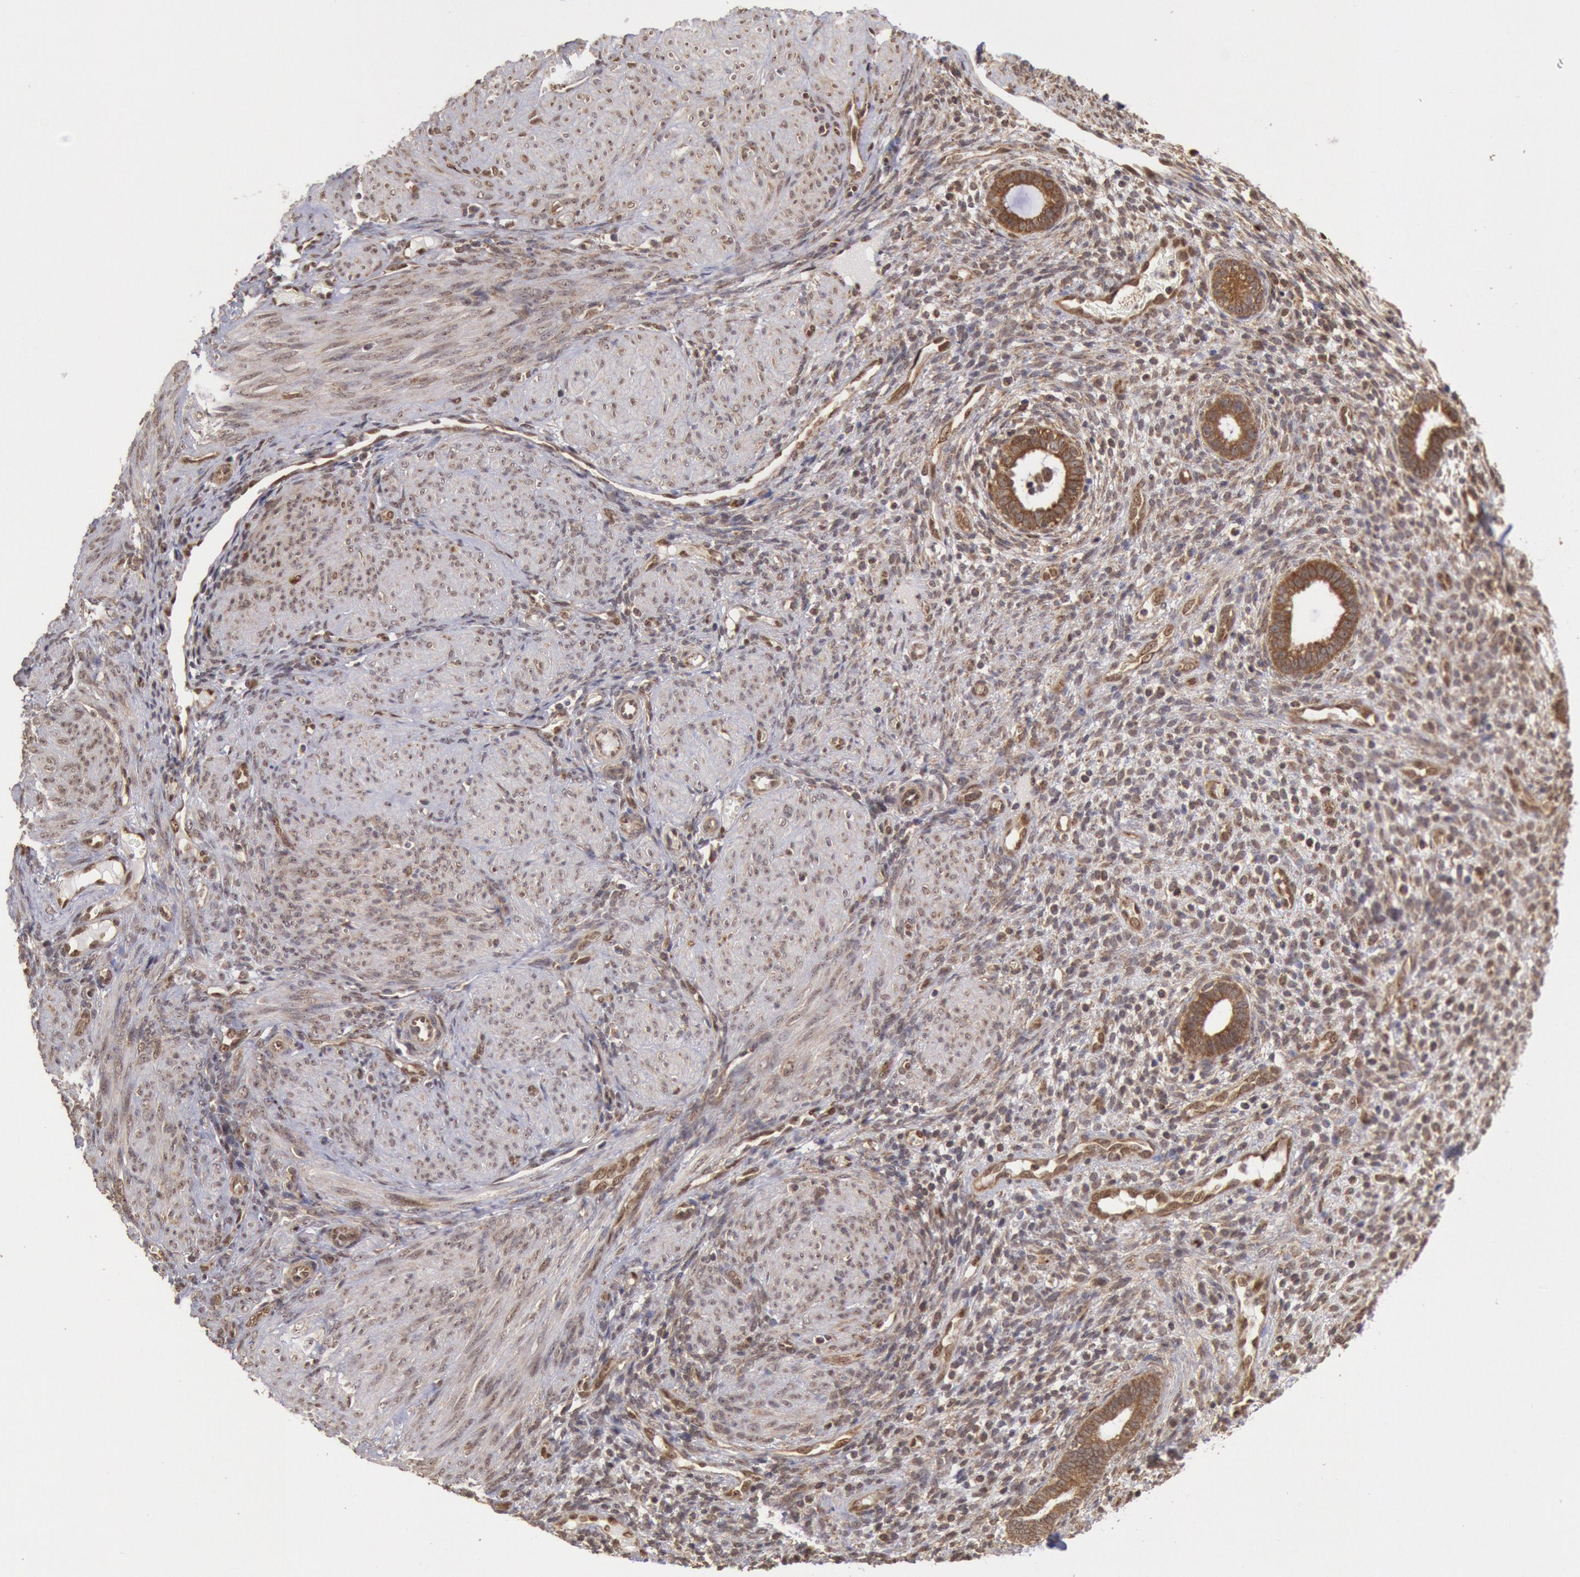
{"staining": {"intensity": "weak", "quantity": "25%-75%", "location": "cytoplasmic/membranous"}, "tissue": "endometrium", "cell_type": "Cells in endometrial stroma", "image_type": "normal", "snomed": [{"axis": "morphology", "description": "Normal tissue, NOS"}, {"axis": "topography", "description": "Endometrium"}], "caption": "A brown stain shows weak cytoplasmic/membranous staining of a protein in cells in endometrial stroma of unremarkable endometrium. The staining was performed using DAB, with brown indicating positive protein expression. Nuclei are stained blue with hematoxylin.", "gene": "STX17", "patient": {"sex": "female", "age": 72}}